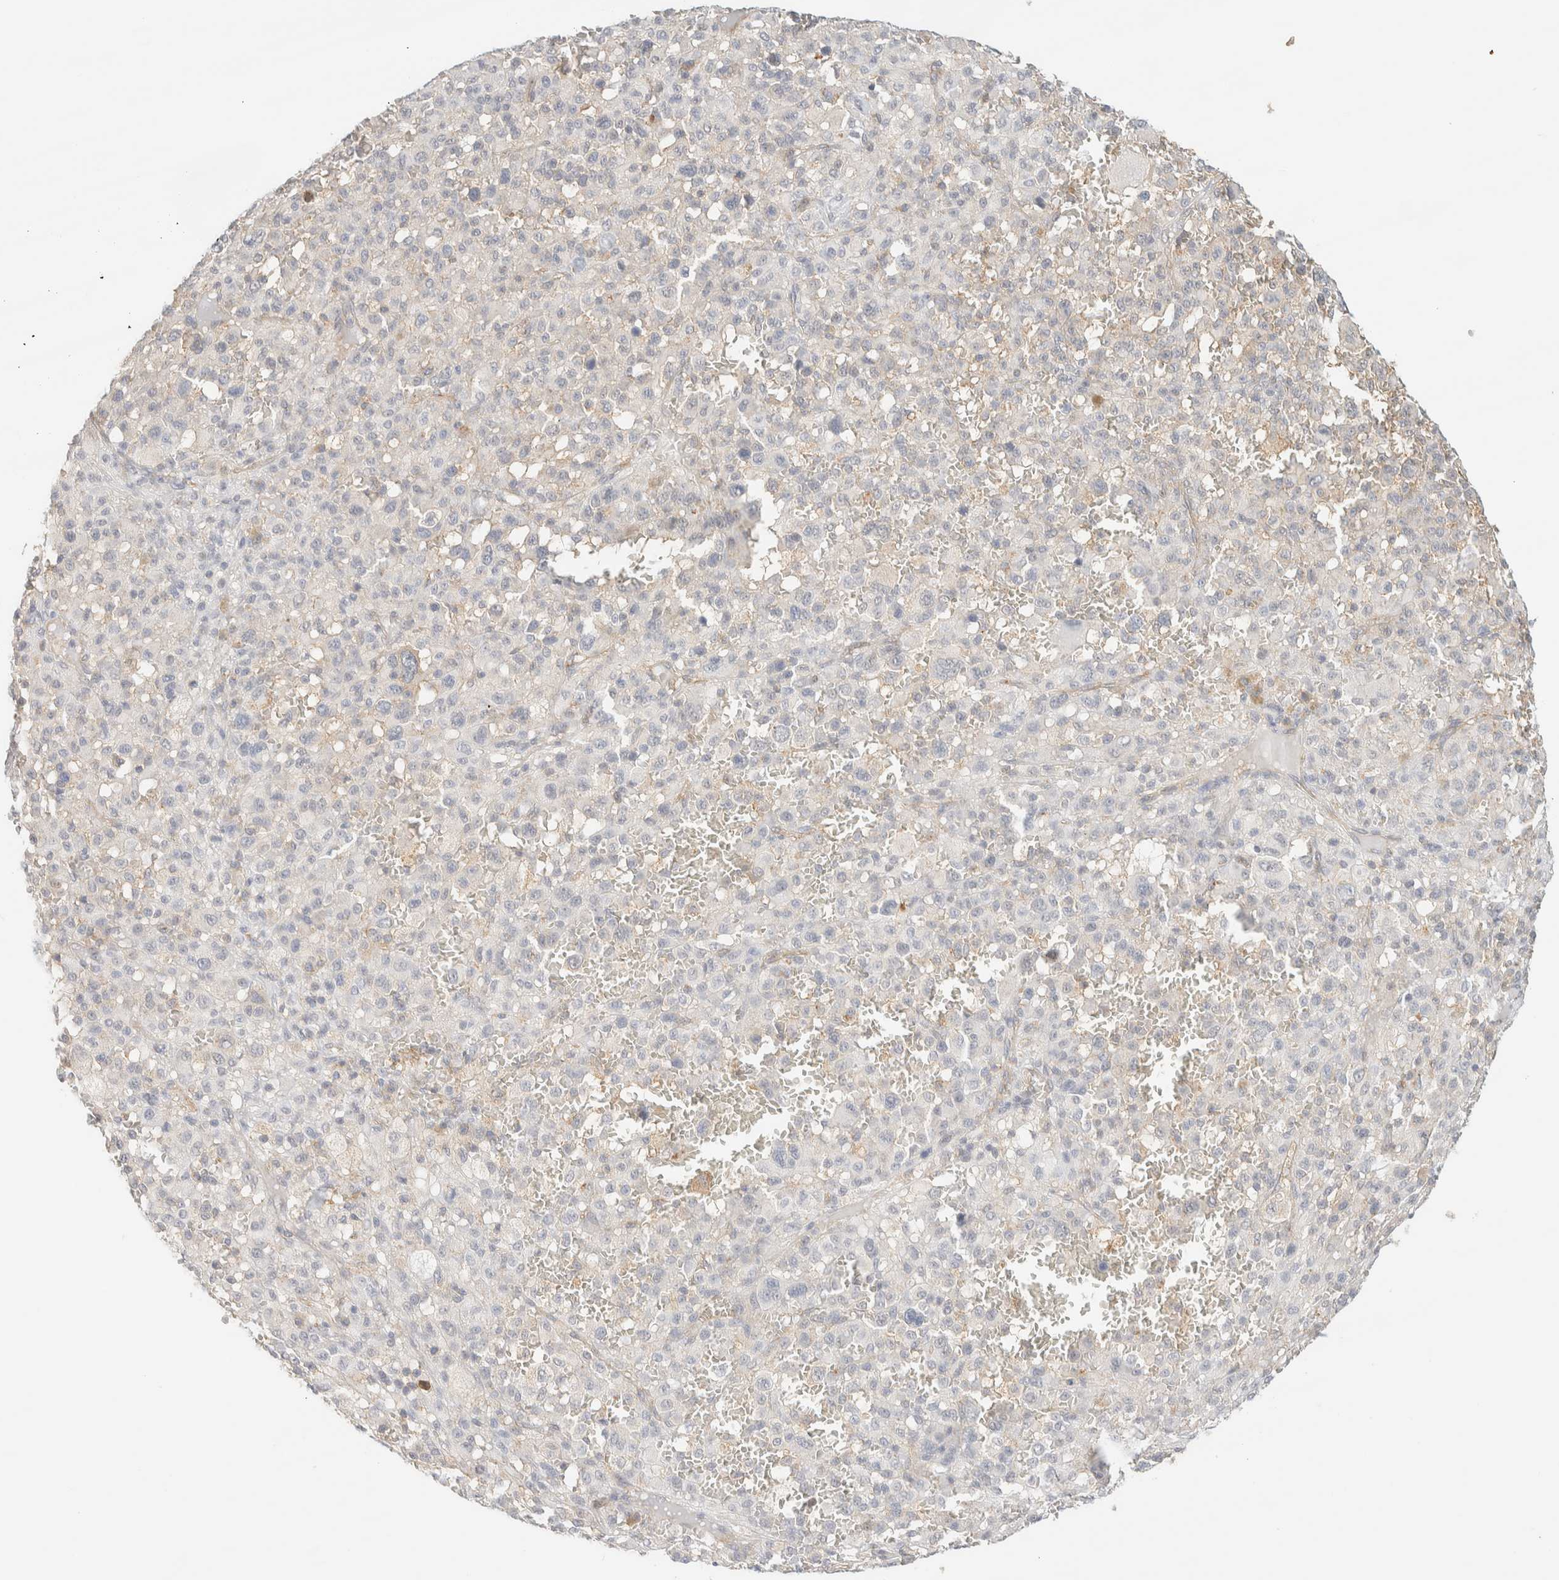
{"staining": {"intensity": "negative", "quantity": "none", "location": "none"}, "tissue": "melanoma", "cell_type": "Tumor cells", "image_type": "cancer", "snomed": [{"axis": "morphology", "description": "Malignant melanoma, Metastatic site"}, {"axis": "topography", "description": "Skin"}], "caption": "Tumor cells are negative for protein expression in human malignant melanoma (metastatic site).", "gene": "TBC1D8B", "patient": {"sex": "female", "age": 74}}